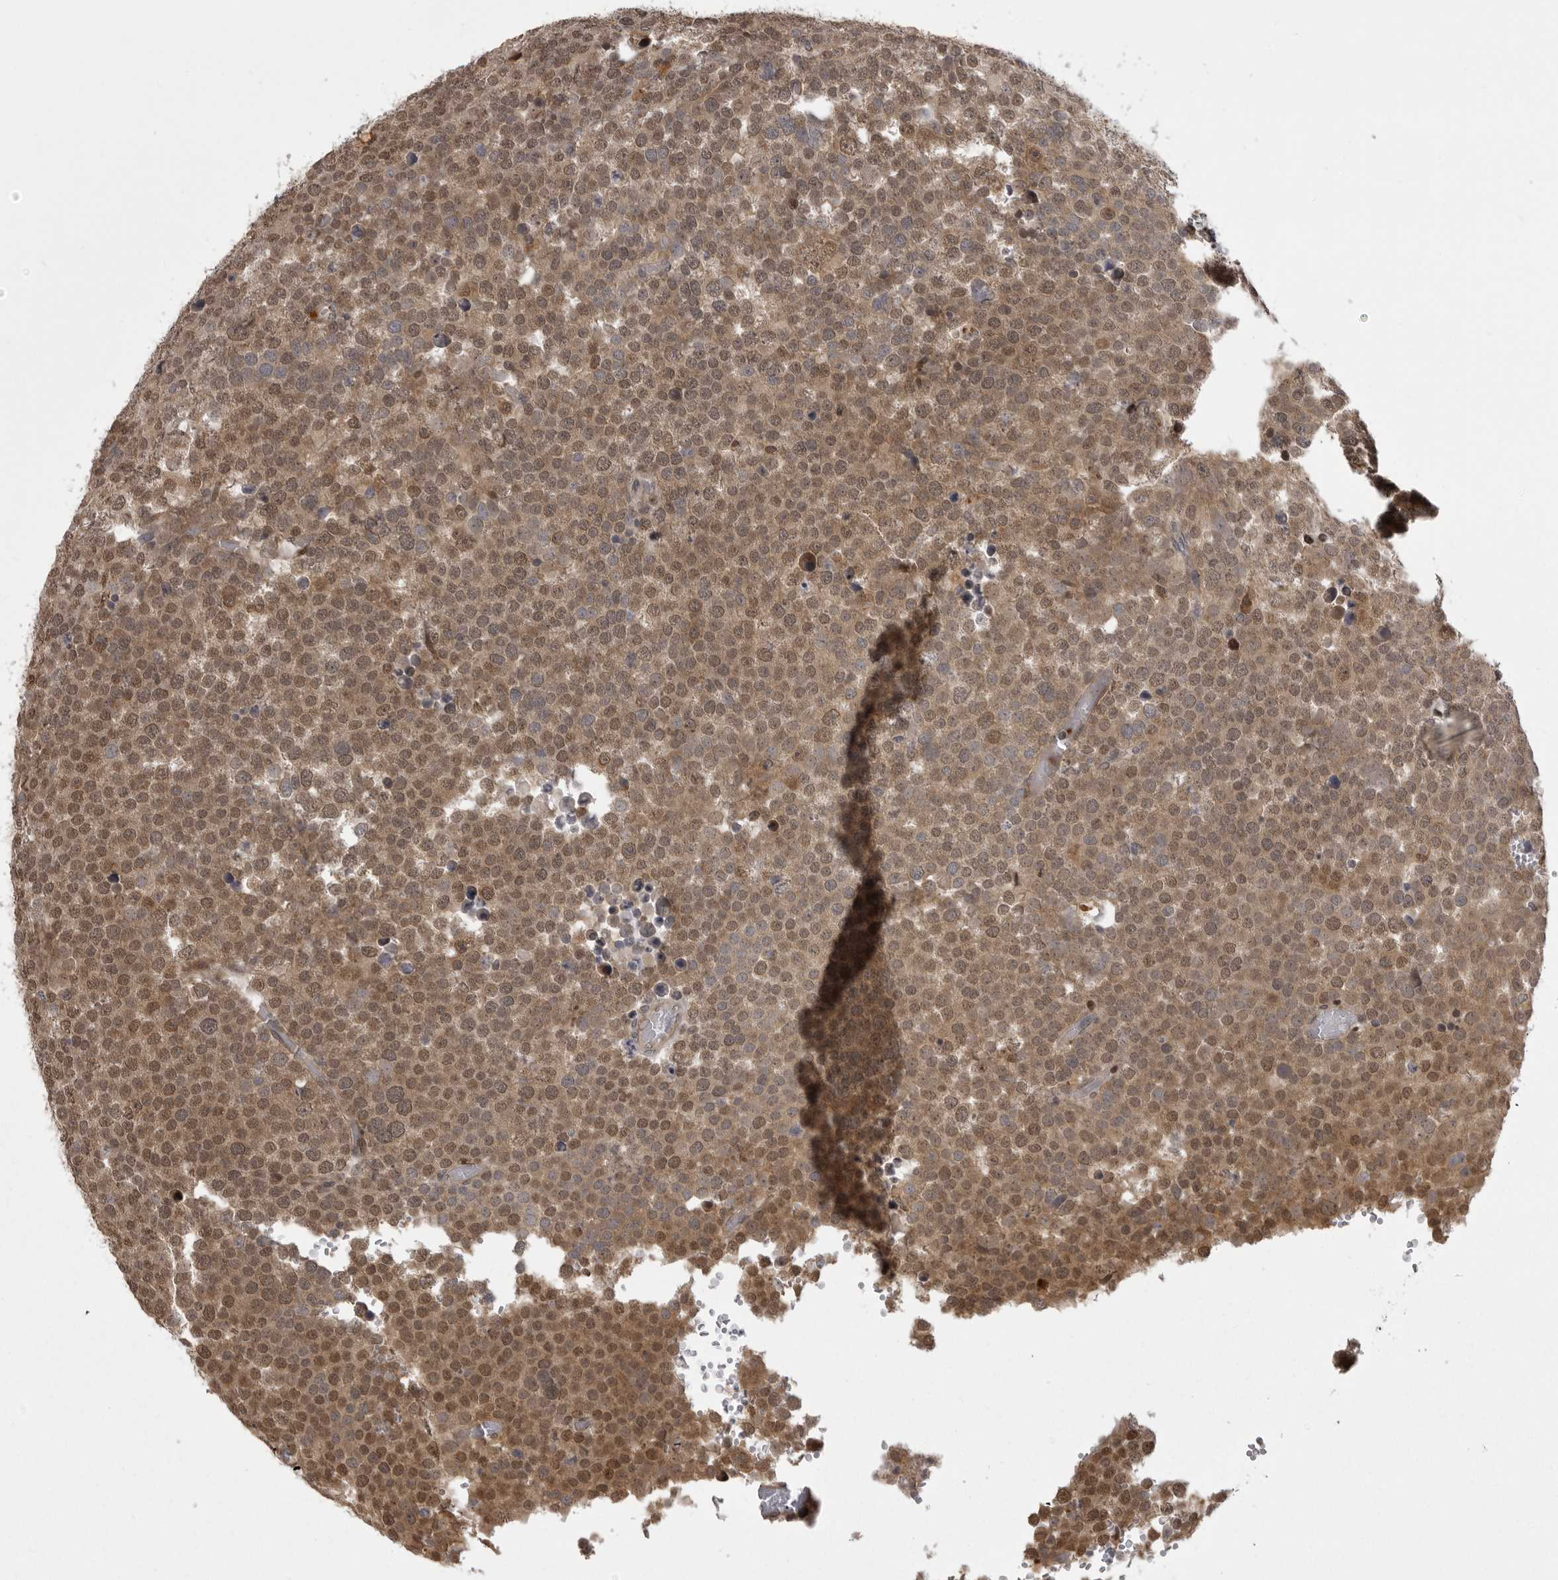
{"staining": {"intensity": "moderate", "quantity": ">75%", "location": "cytoplasmic/membranous,nuclear"}, "tissue": "testis cancer", "cell_type": "Tumor cells", "image_type": "cancer", "snomed": [{"axis": "morphology", "description": "Seminoma, NOS"}, {"axis": "topography", "description": "Testis"}], "caption": "This is a photomicrograph of IHC staining of testis cancer, which shows moderate expression in the cytoplasmic/membranous and nuclear of tumor cells.", "gene": "C1orf109", "patient": {"sex": "male", "age": 71}}